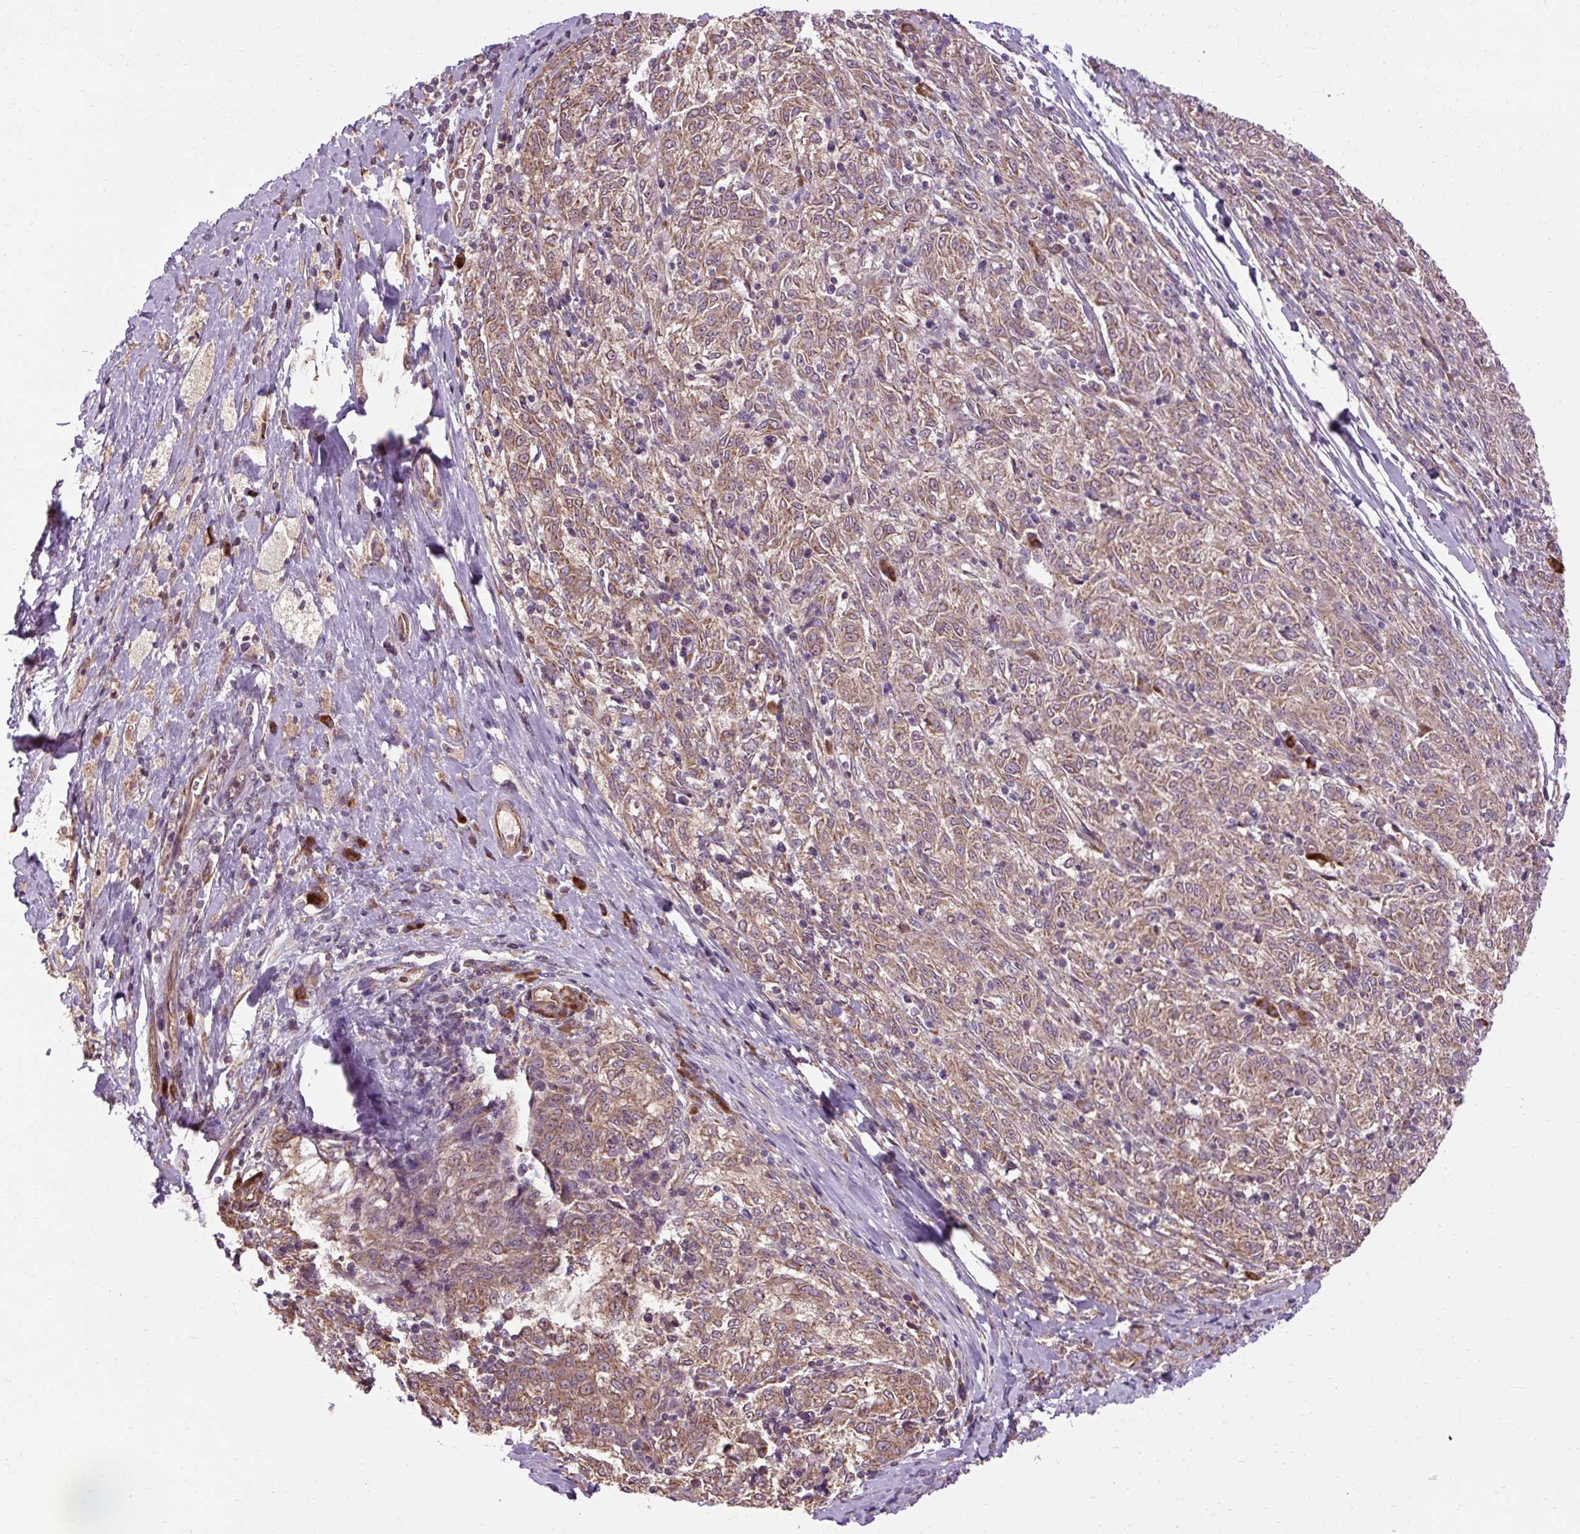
{"staining": {"intensity": "moderate", "quantity": ">75%", "location": "cytoplasmic/membranous"}, "tissue": "melanoma", "cell_type": "Tumor cells", "image_type": "cancer", "snomed": [{"axis": "morphology", "description": "Malignant melanoma, NOS"}, {"axis": "topography", "description": "Skin"}], "caption": "Immunohistochemical staining of malignant melanoma shows medium levels of moderate cytoplasmic/membranous protein expression in approximately >75% of tumor cells. (IHC, brightfield microscopy, high magnification).", "gene": "FLRT1", "patient": {"sex": "female", "age": 72}}